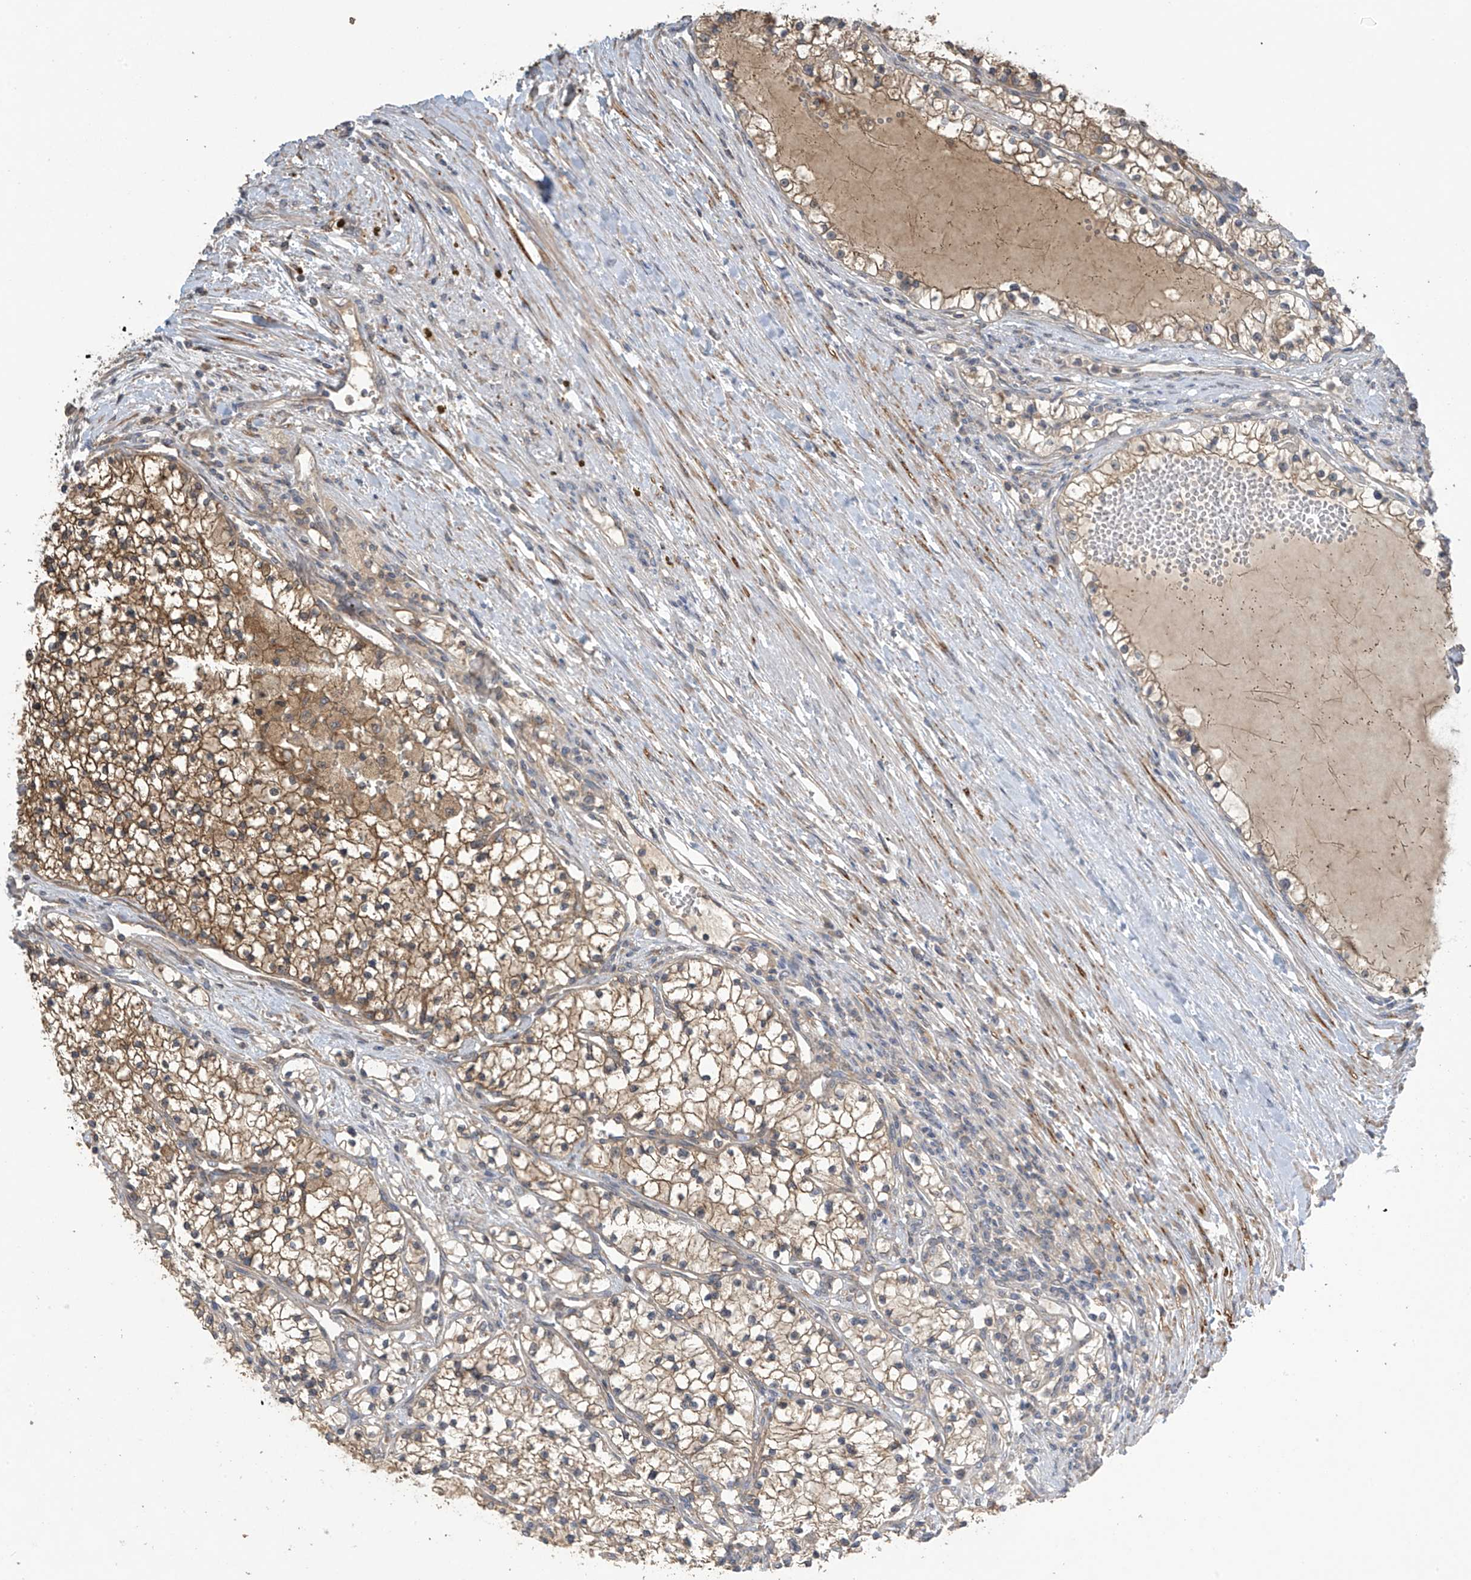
{"staining": {"intensity": "moderate", "quantity": ">75%", "location": "cytoplasmic/membranous"}, "tissue": "renal cancer", "cell_type": "Tumor cells", "image_type": "cancer", "snomed": [{"axis": "morphology", "description": "Normal tissue, NOS"}, {"axis": "morphology", "description": "Adenocarcinoma, NOS"}, {"axis": "topography", "description": "Kidney"}], "caption": "Immunohistochemical staining of adenocarcinoma (renal) displays medium levels of moderate cytoplasmic/membranous protein positivity in approximately >75% of tumor cells. (Stains: DAB (3,3'-diaminobenzidine) in brown, nuclei in blue, Microscopy: brightfield microscopy at high magnification).", "gene": "SLFN14", "patient": {"sex": "male", "age": 68}}